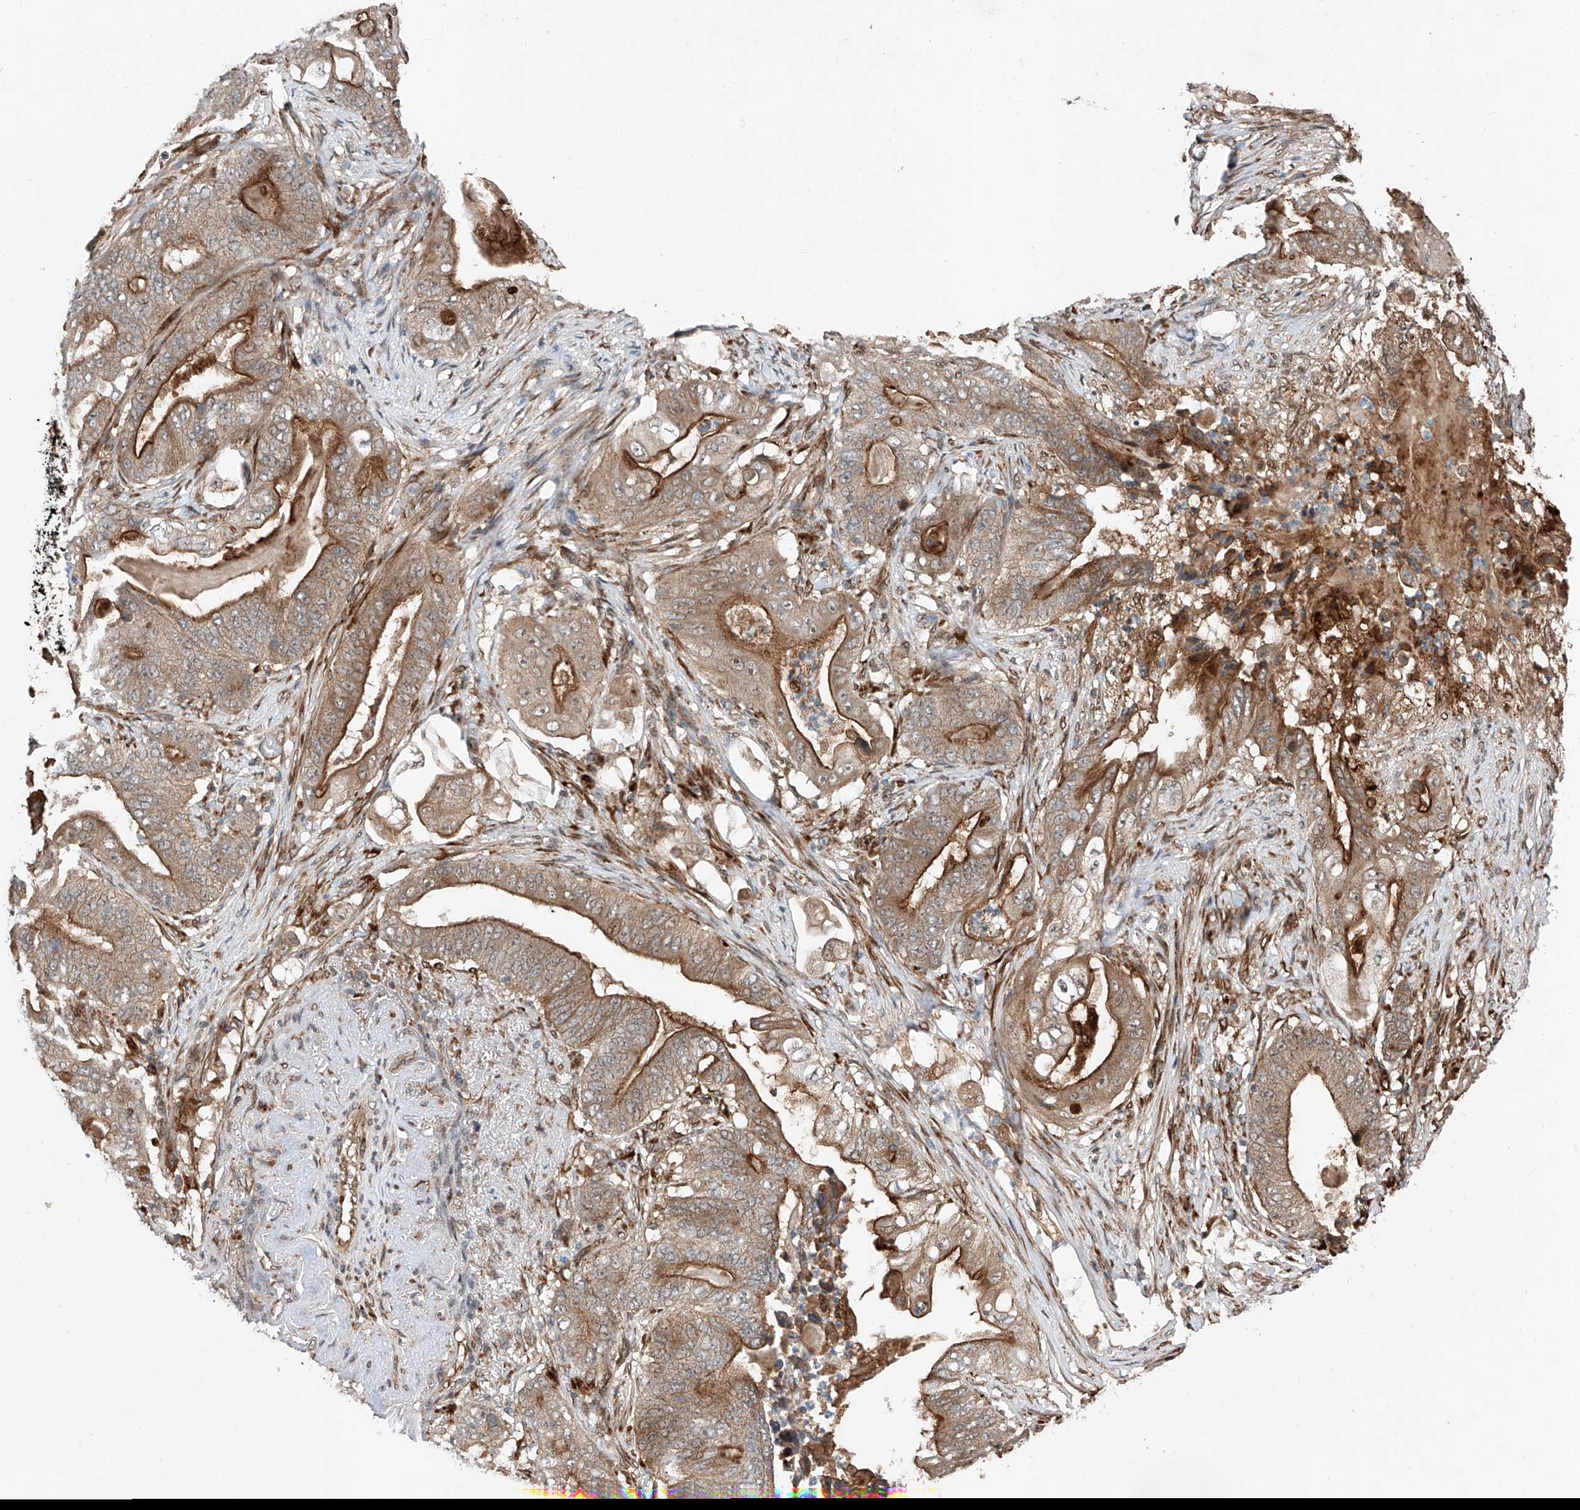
{"staining": {"intensity": "strong", "quantity": ">75%", "location": "cytoplasmic/membranous"}, "tissue": "stomach cancer", "cell_type": "Tumor cells", "image_type": "cancer", "snomed": [{"axis": "morphology", "description": "Adenocarcinoma, NOS"}, {"axis": "topography", "description": "Stomach"}], "caption": "IHC of human adenocarcinoma (stomach) reveals high levels of strong cytoplasmic/membranous positivity in about >75% of tumor cells.", "gene": "ZFP28", "patient": {"sex": "female", "age": 73}}